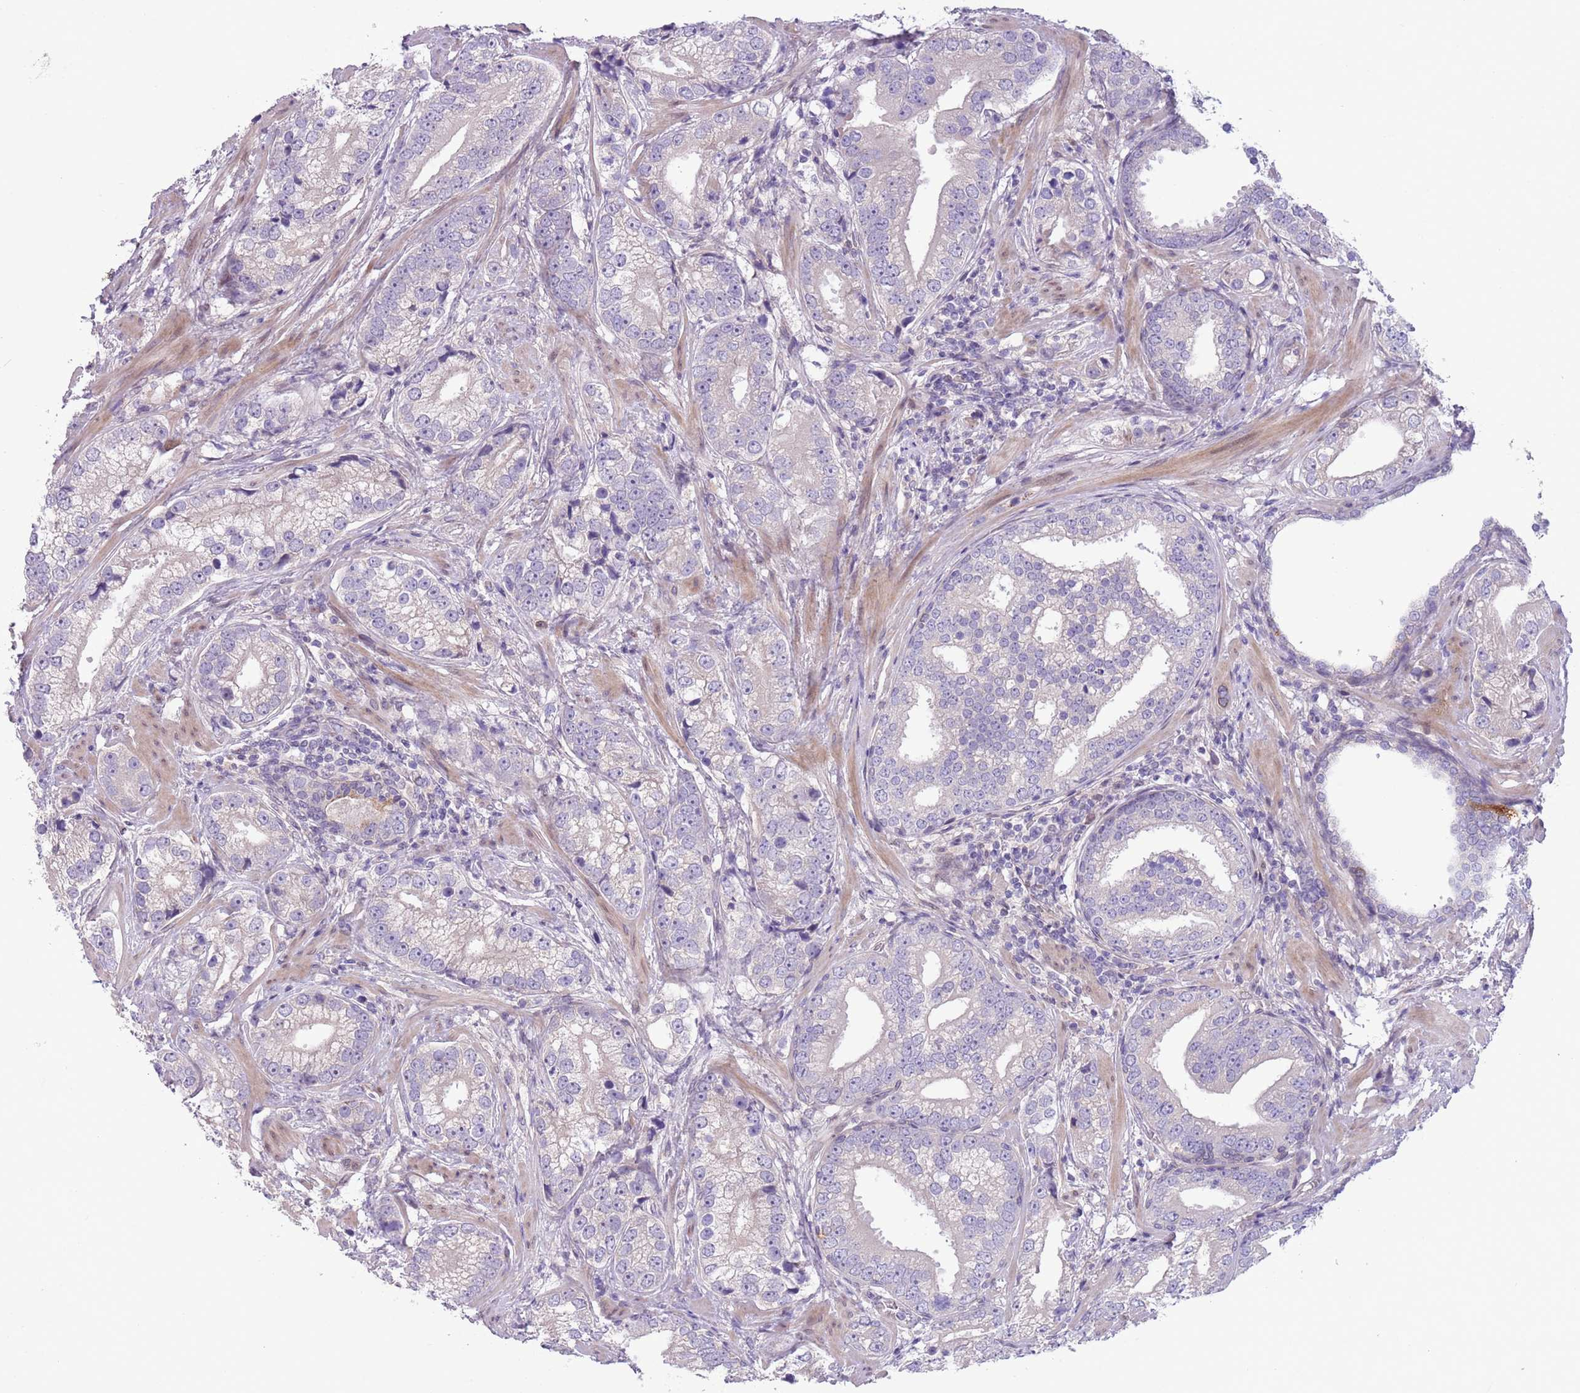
{"staining": {"intensity": "negative", "quantity": "none", "location": "none"}, "tissue": "prostate cancer", "cell_type": "Tumor cells", "image_type": "cancer", "snomed": [{"axis": "morphology", "description": "Adenocarcinoma, High grade"}, {"axis": "topography", "description": "Prostate"}], "caption": "Immunohistochemical staining of human prostate cancer demonstrates no significant positivity in tumor cells. (DAB IHC visualized using brightfield microscopy, high magnification).", "gene": "CCND2", "patient": {"sex": "male", "age": 75}}